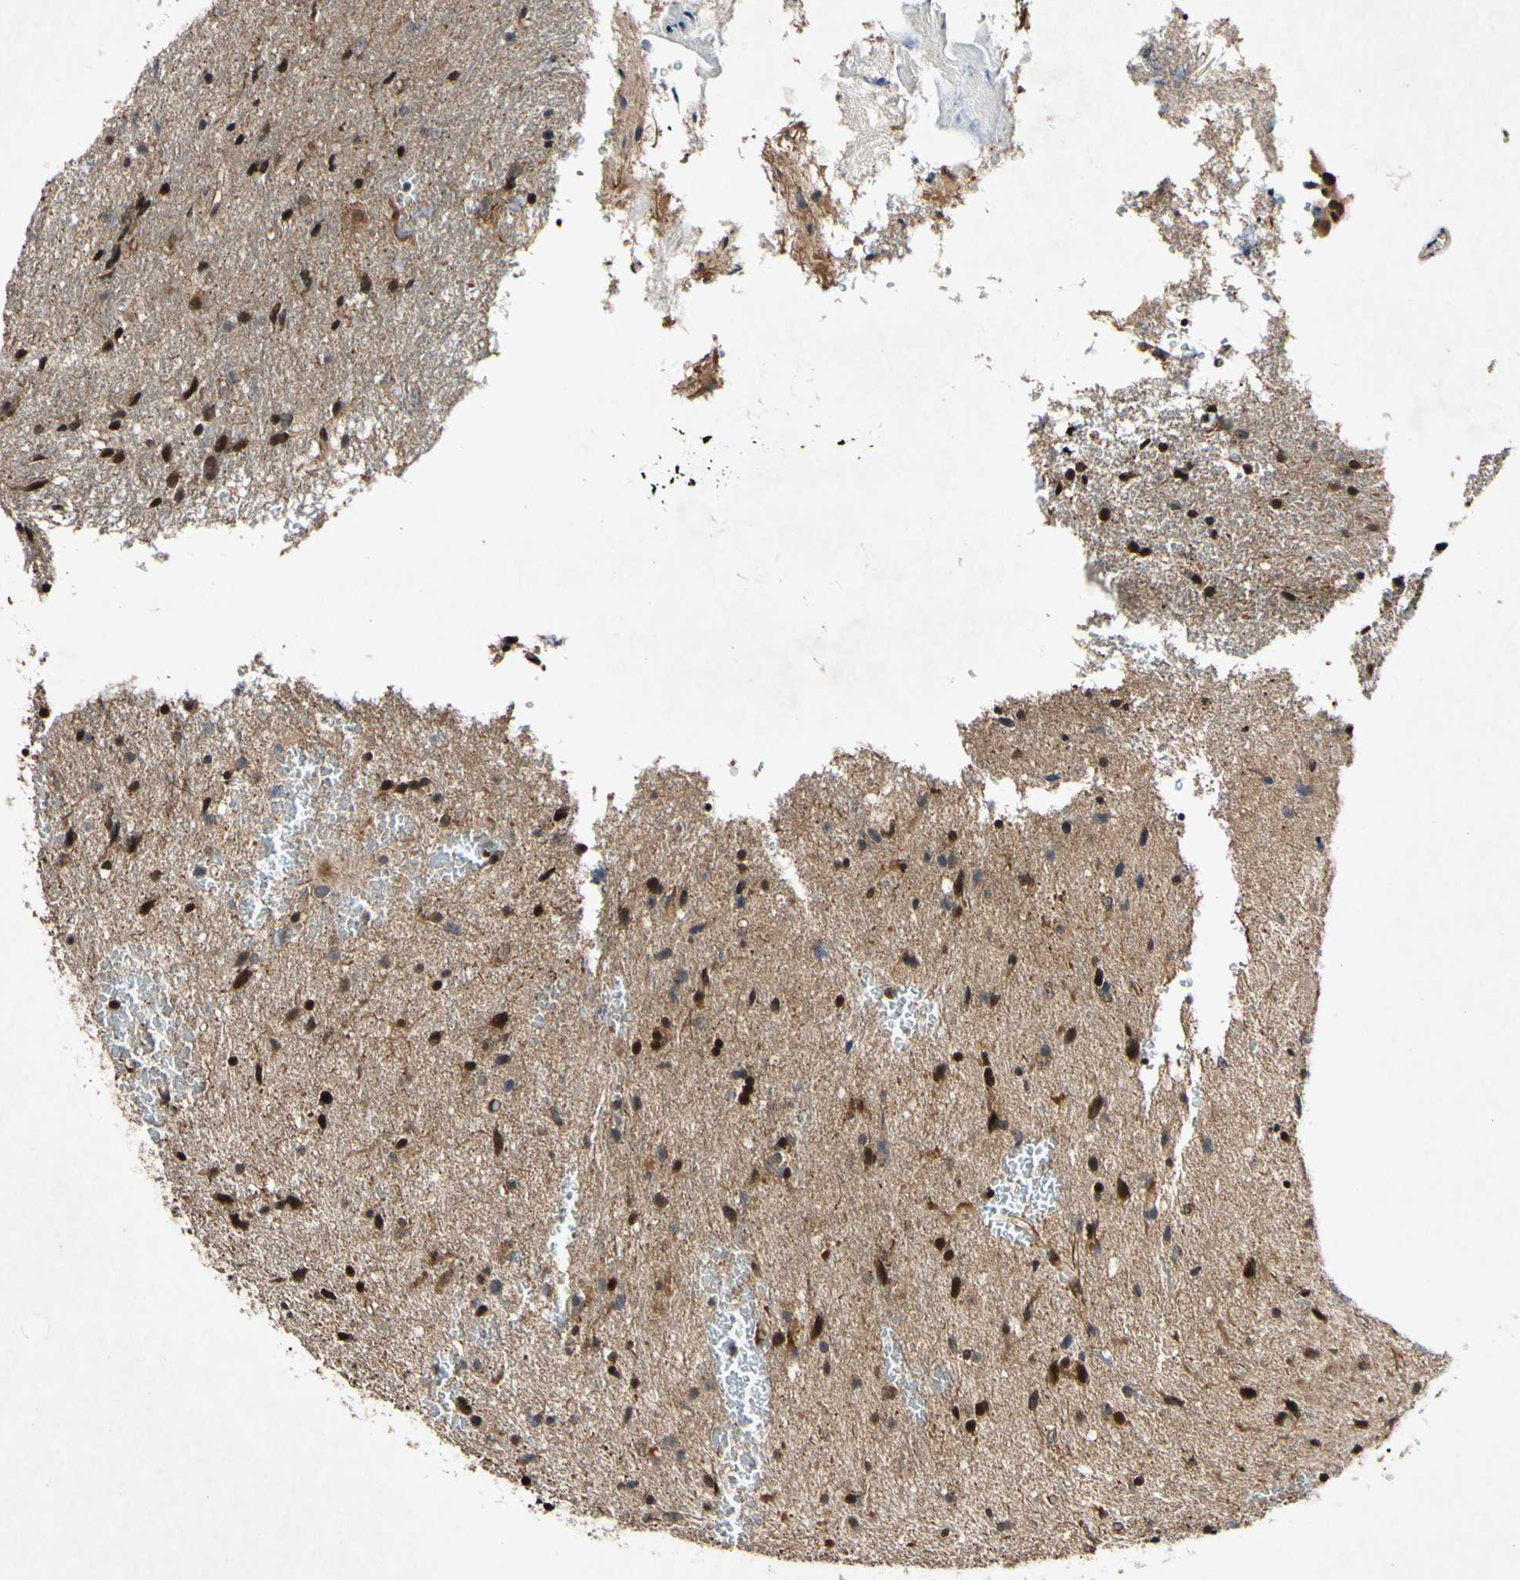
{"staining": {"intensity": "strong", "quantity": "25%-75%", "location": "cytoplasmic/membranous,nuclear"}, "tissue": "glioma", "cell_type": "Tumor cells", "image_type": "cancer", "snomed": [{"axis": "morphology", "description": "Glioma, malignant, Low grade"}, {"axis": "topography", "description": "Brain"}], "caption": "There is high levels of strong cytoplasmic/membranous and nuclear staining in tumor cells of glioma, as demonstrated by immunohistochemical staining (brown color).", "gene": "CSNK1E", "patient": {"sex": "male", "age": 77}}